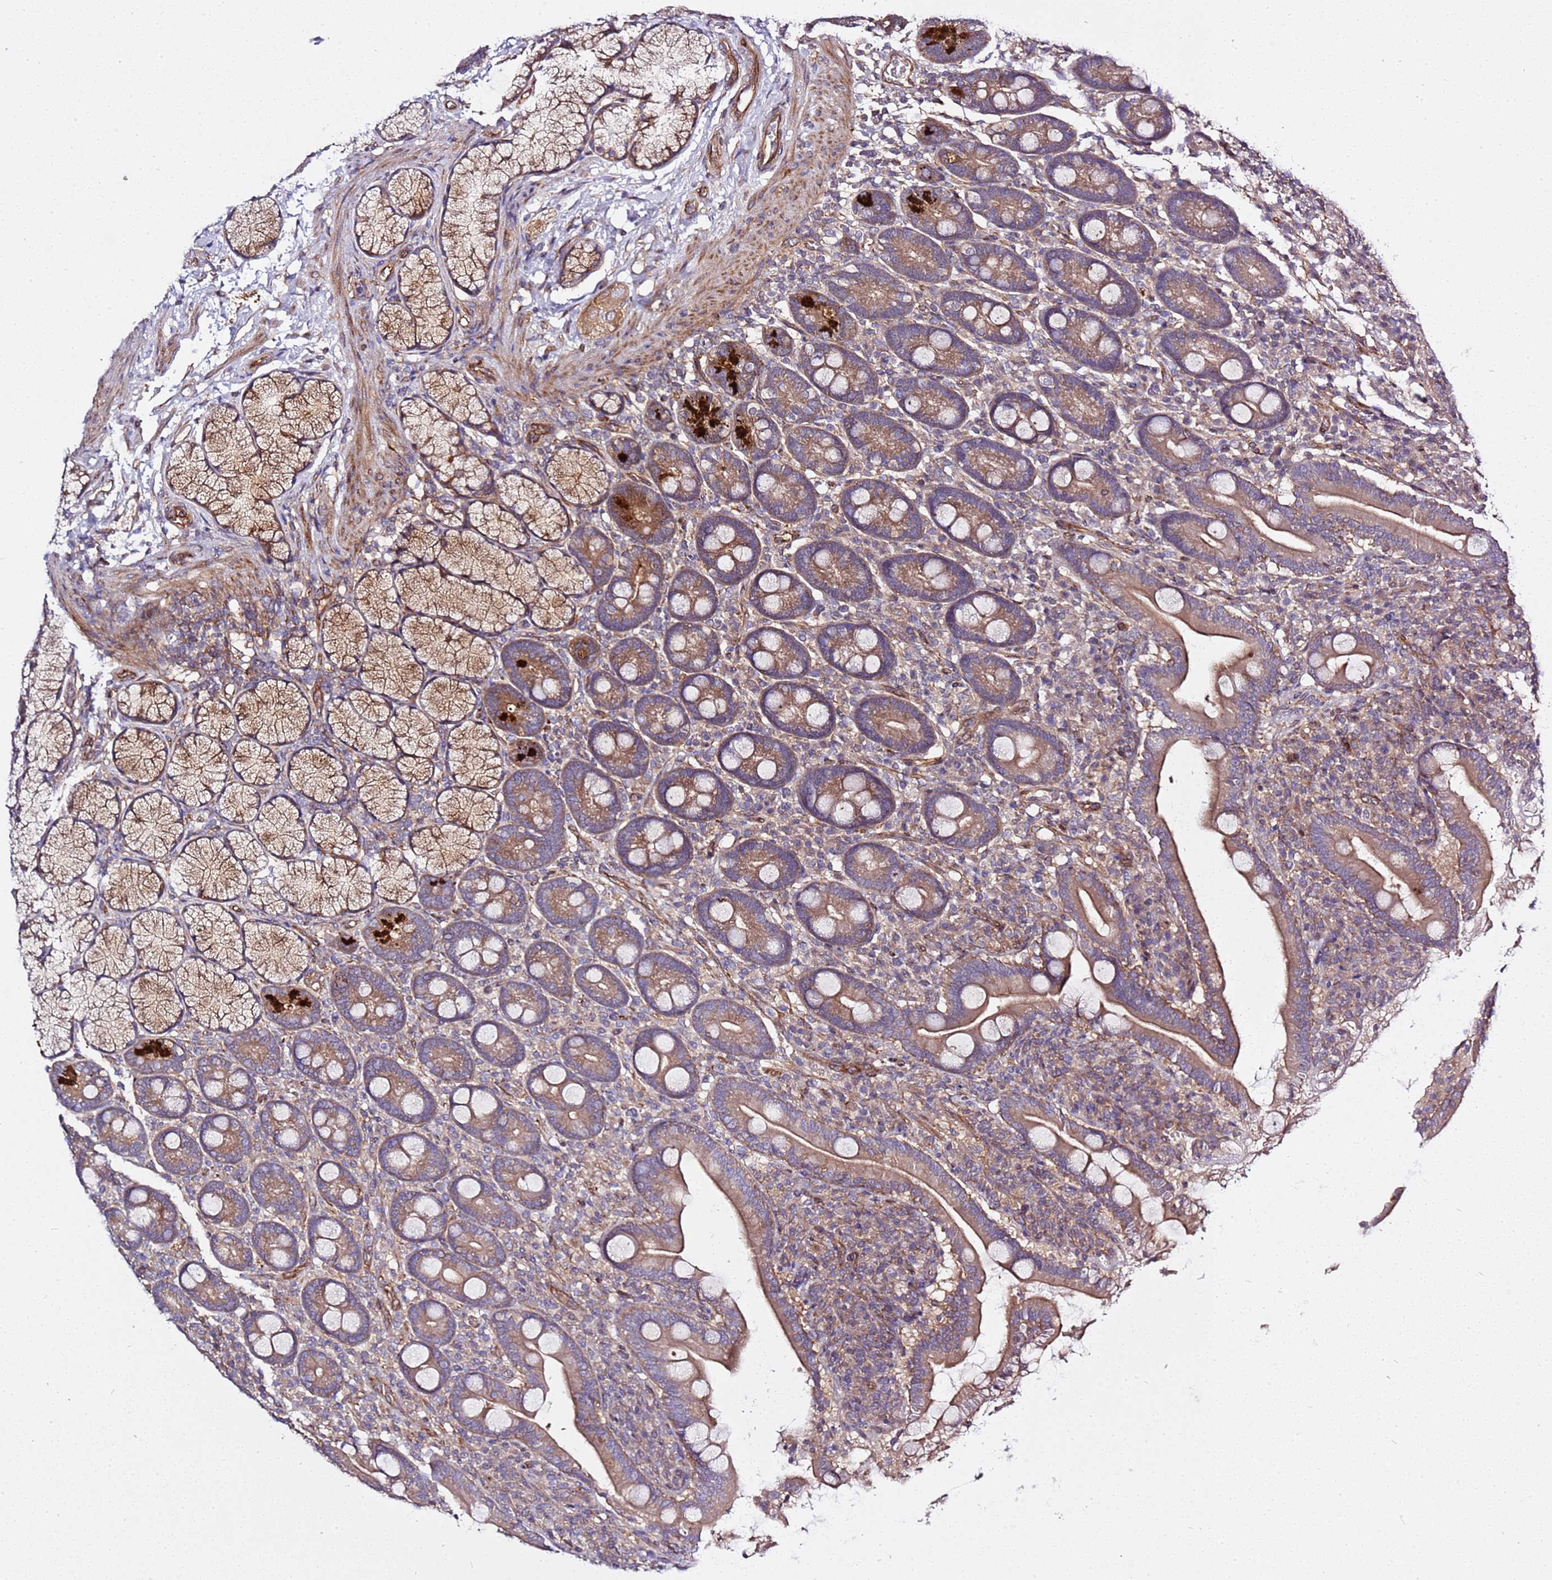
{"staining": {"intensity": "moderate", "quantity": ">75%", "location": "cytoplasmic/membranous"}, "tissue": "duodenum", "cell_type": "Glandular cells", "image_type": "normal", "snomed": [{"axis": "morphology", "description": "Normal tissue, NOS"}, {"axis": "topography", "description": "Duodenum"}], "caption": "Protein expression analysis of unremarkable duodenum demonstrates moderate cytoplasmic/membranous staining in about >75% of glandular cells. The protein of interest is stained brown, and the nuclei are stained in blue (DAB (3,3'-diaminobenzidine) IHC with brightfield microscopy, high magnification).", "gene": "GNL1", "patient": {"sex": "male", "age": 35}}